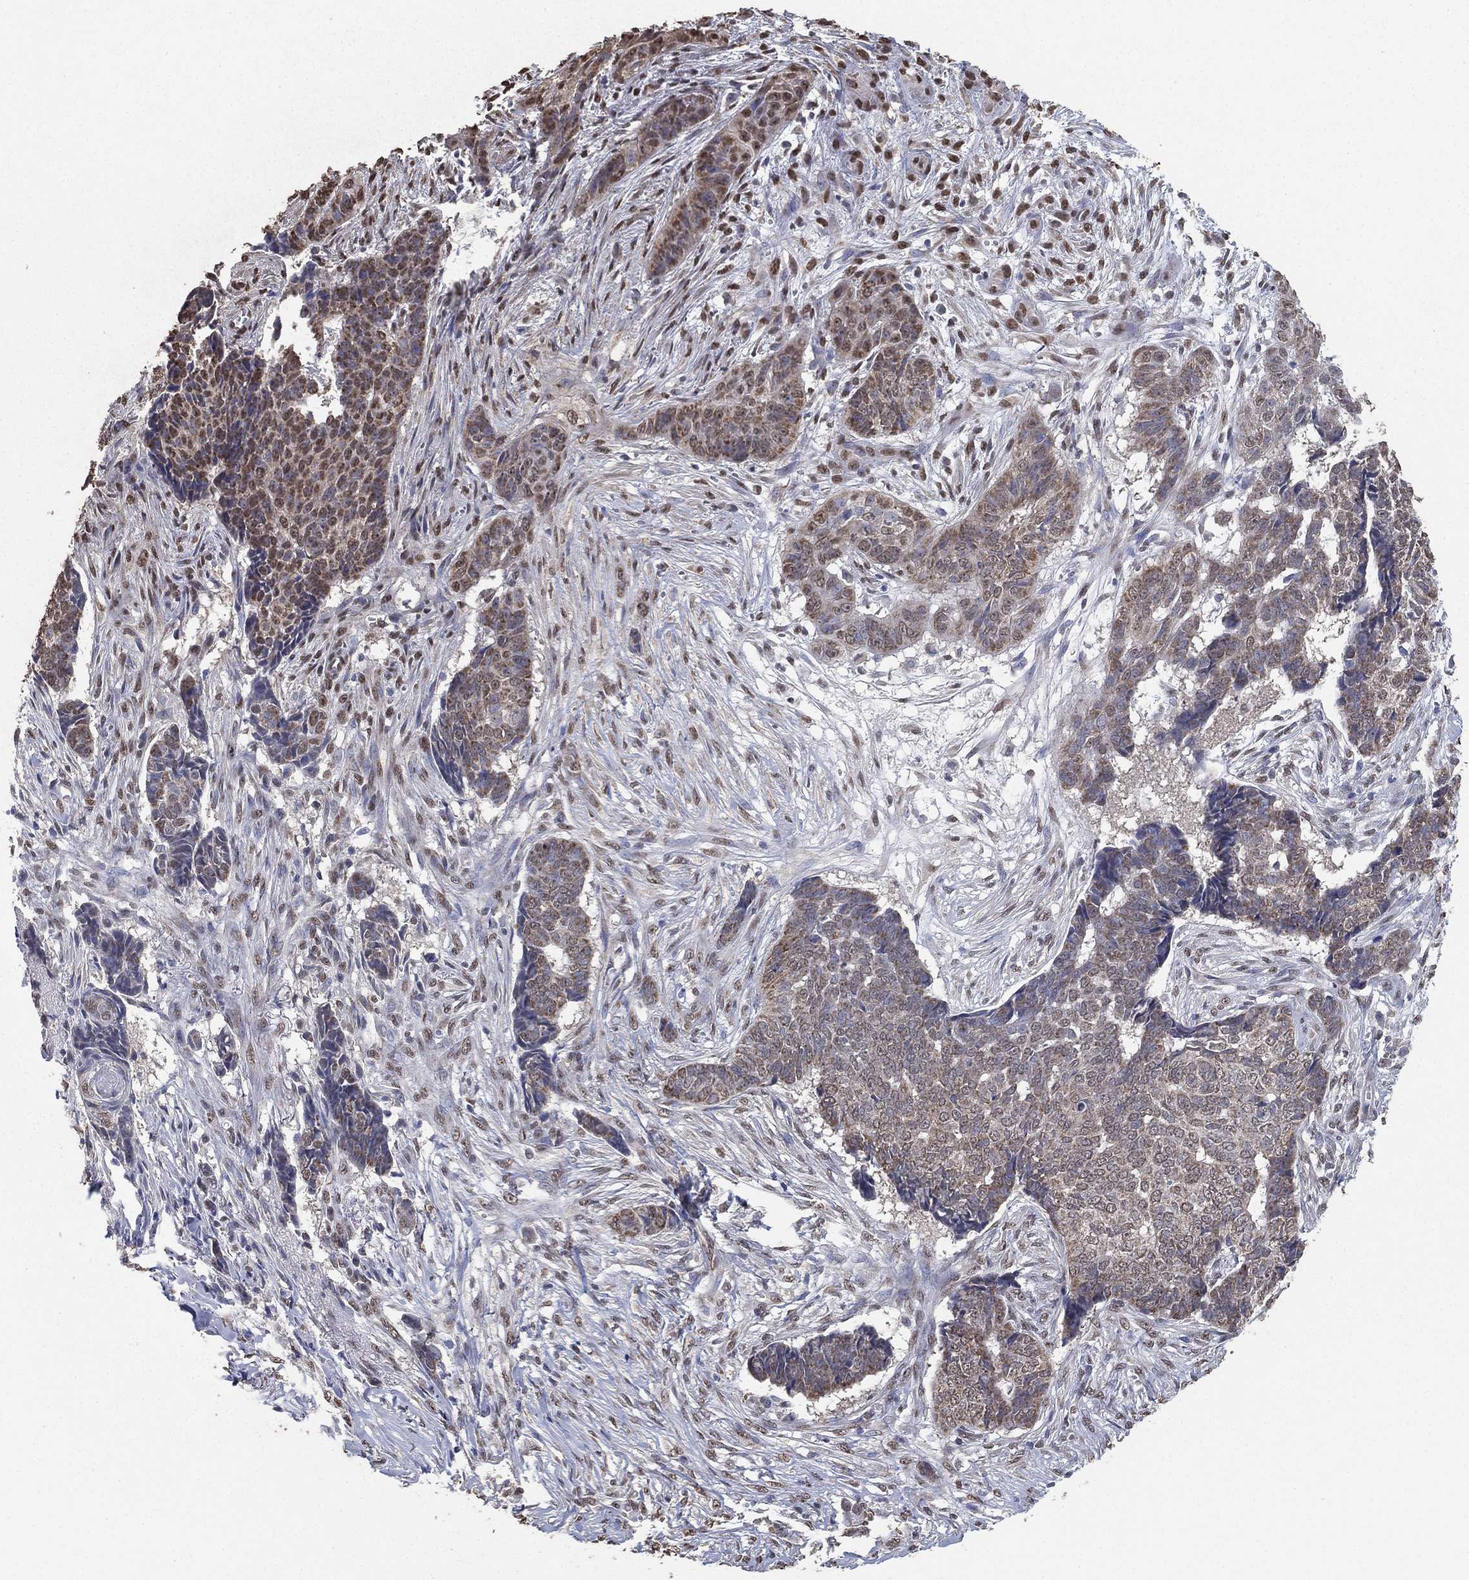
{"staining": {"intensity": "weak", "quantity": "25%-75%", "location": "cytoplasmic/membranous,nuclear"}, "tissue": "skin cancer", "cell_type": "Tumor cells", "image_type": "cancer", "snomed": [{"axis": "morphology", "description": "Basal cell carcinoma"}, {"axis": "topography", "description": "Skin"}], "caption": "This histopathology image displays skin cancer (basal cell carcinoma) stained with immunohistochemistry to label a protein in brown. The cytoplasmic/membranous and nuclear of tumor cells show weak positivity for the protein. Nuclei are counter-stained blue.", "gene": "ALDH7A1", "patient": {"sex": "male", "age": 86}}